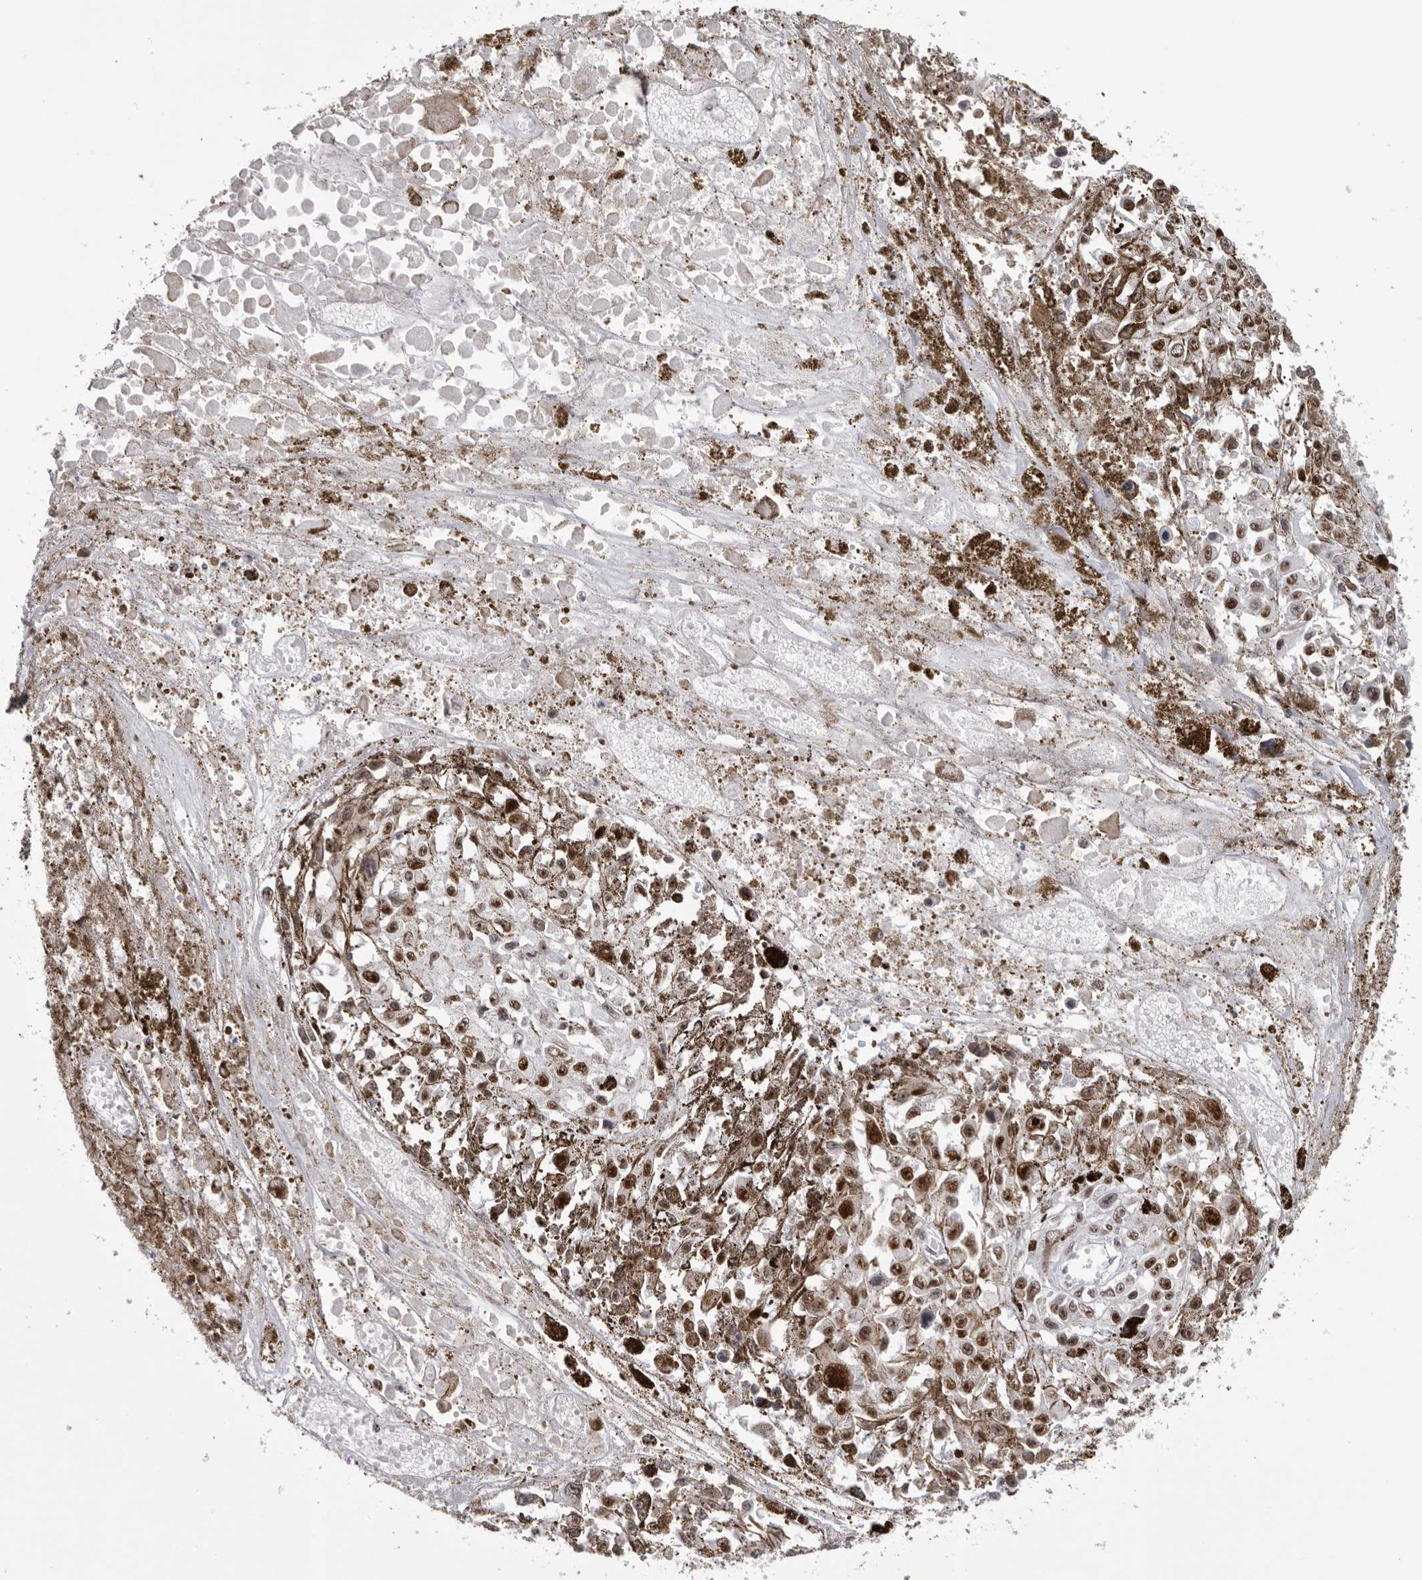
{"staining": {"intensity": "moderate", "quantity": ">75%", "location": "nuclear"}, "tissue": "melanoma", "cell_type": "Tumor cells", "image_type": "cancer", "snomed": [{"axis": "morphology", "description": "Malignant melanoma, Metastatic site"}, {"axis": "topography", "description": "Lymph node"}], "caption": "Protein staining of malignant melanoma (metastatic site) tissue reveals moderate nuclear expression in approximately >75% of tumor cells.", "gene": "HEXIM2", "patient": {"sex": "male", "age": 59}}